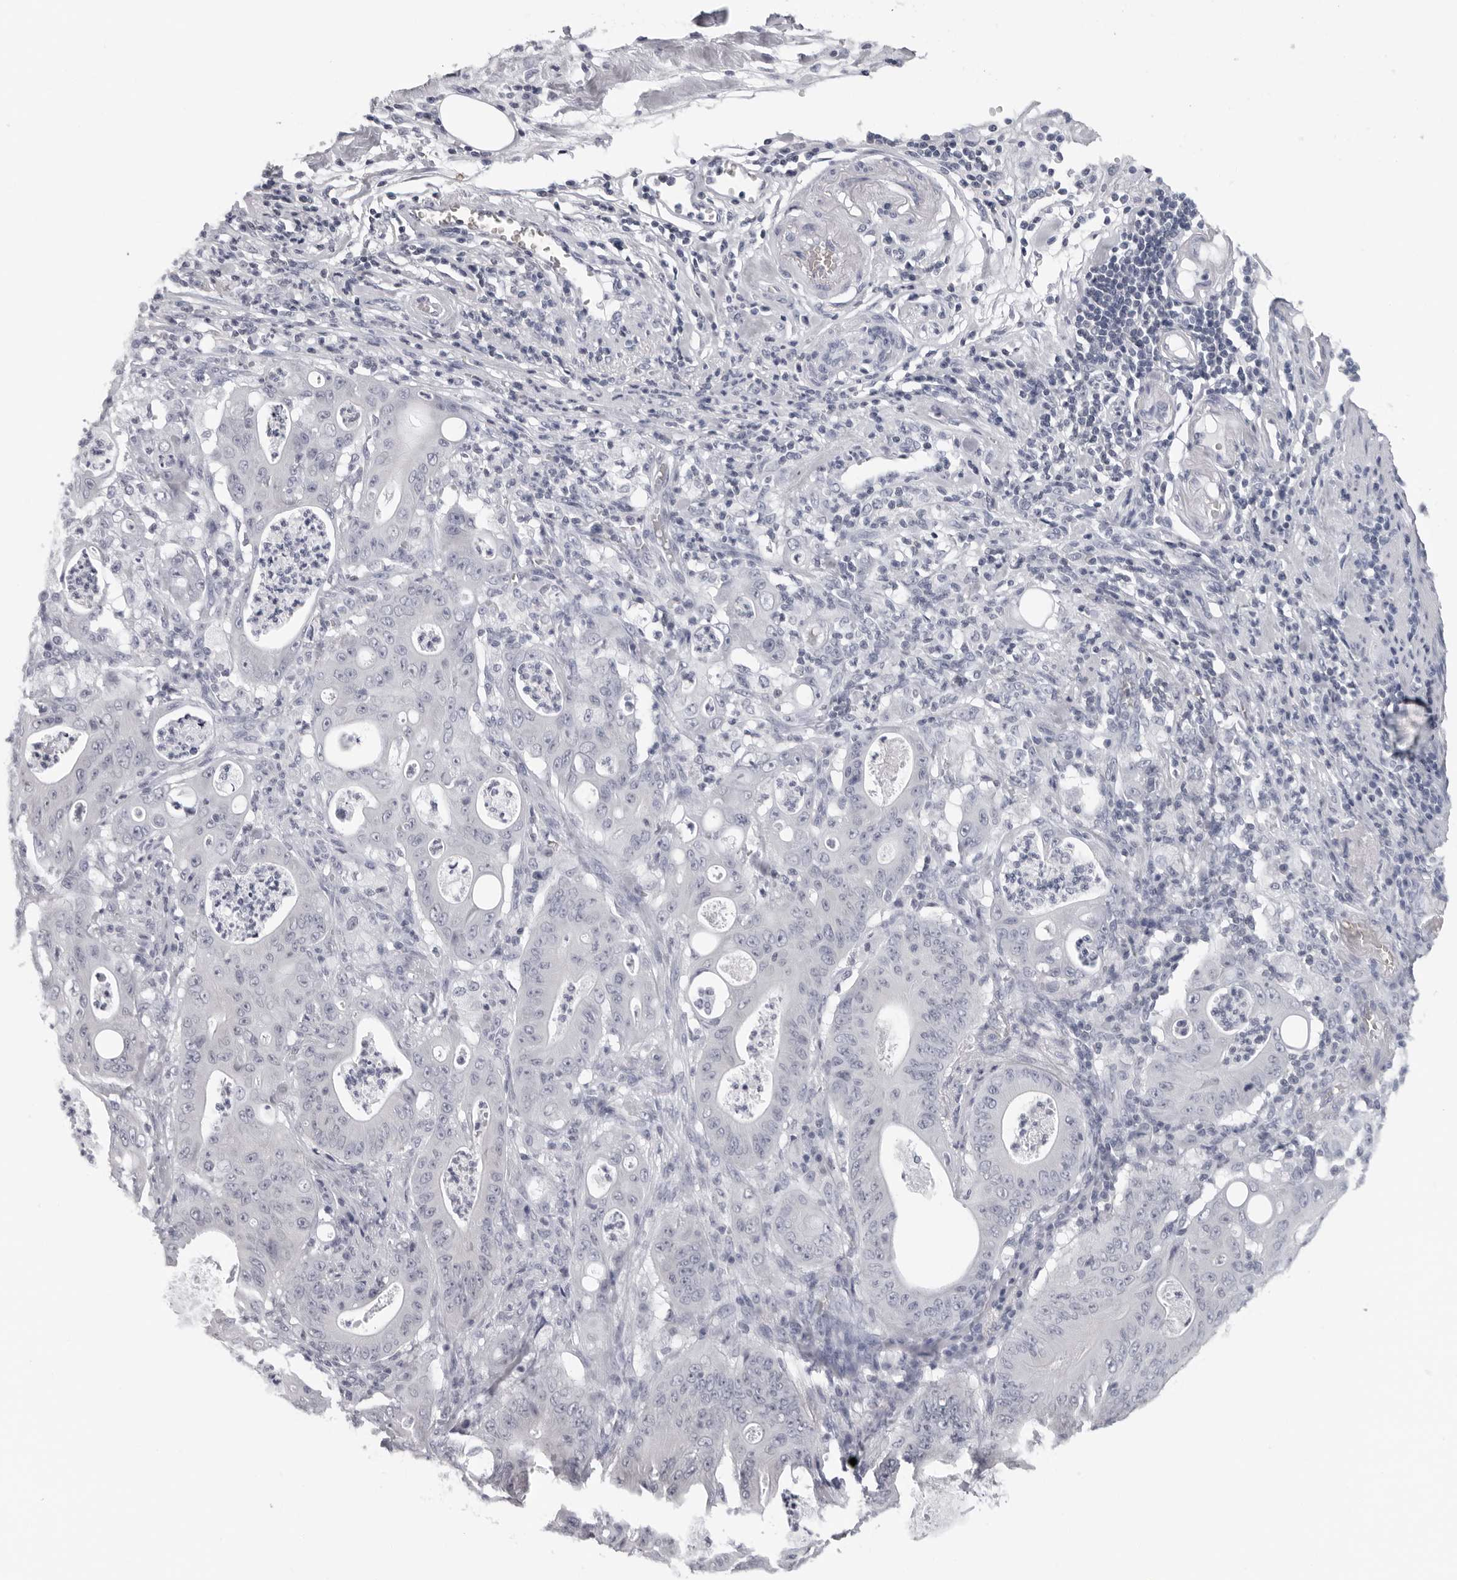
{"staining": {"intensity": "negative", "quantity": "none", "location": "none"}, "tissue": "pancreatic cancer", "cell_type": "Tumor cells", "image_type": "cancer", "snomed": [{"axis": "morphology", "description": "Normal tissue, NOS"}, {"axis": "topography", "description": "Lymph node"}], "caption": "Pancreatic cancer was stained to show a protein in brown. There is no significant staining in tumor cells.", "gene": "EPB41", "patient": {"sex": "male", "age": 62}}